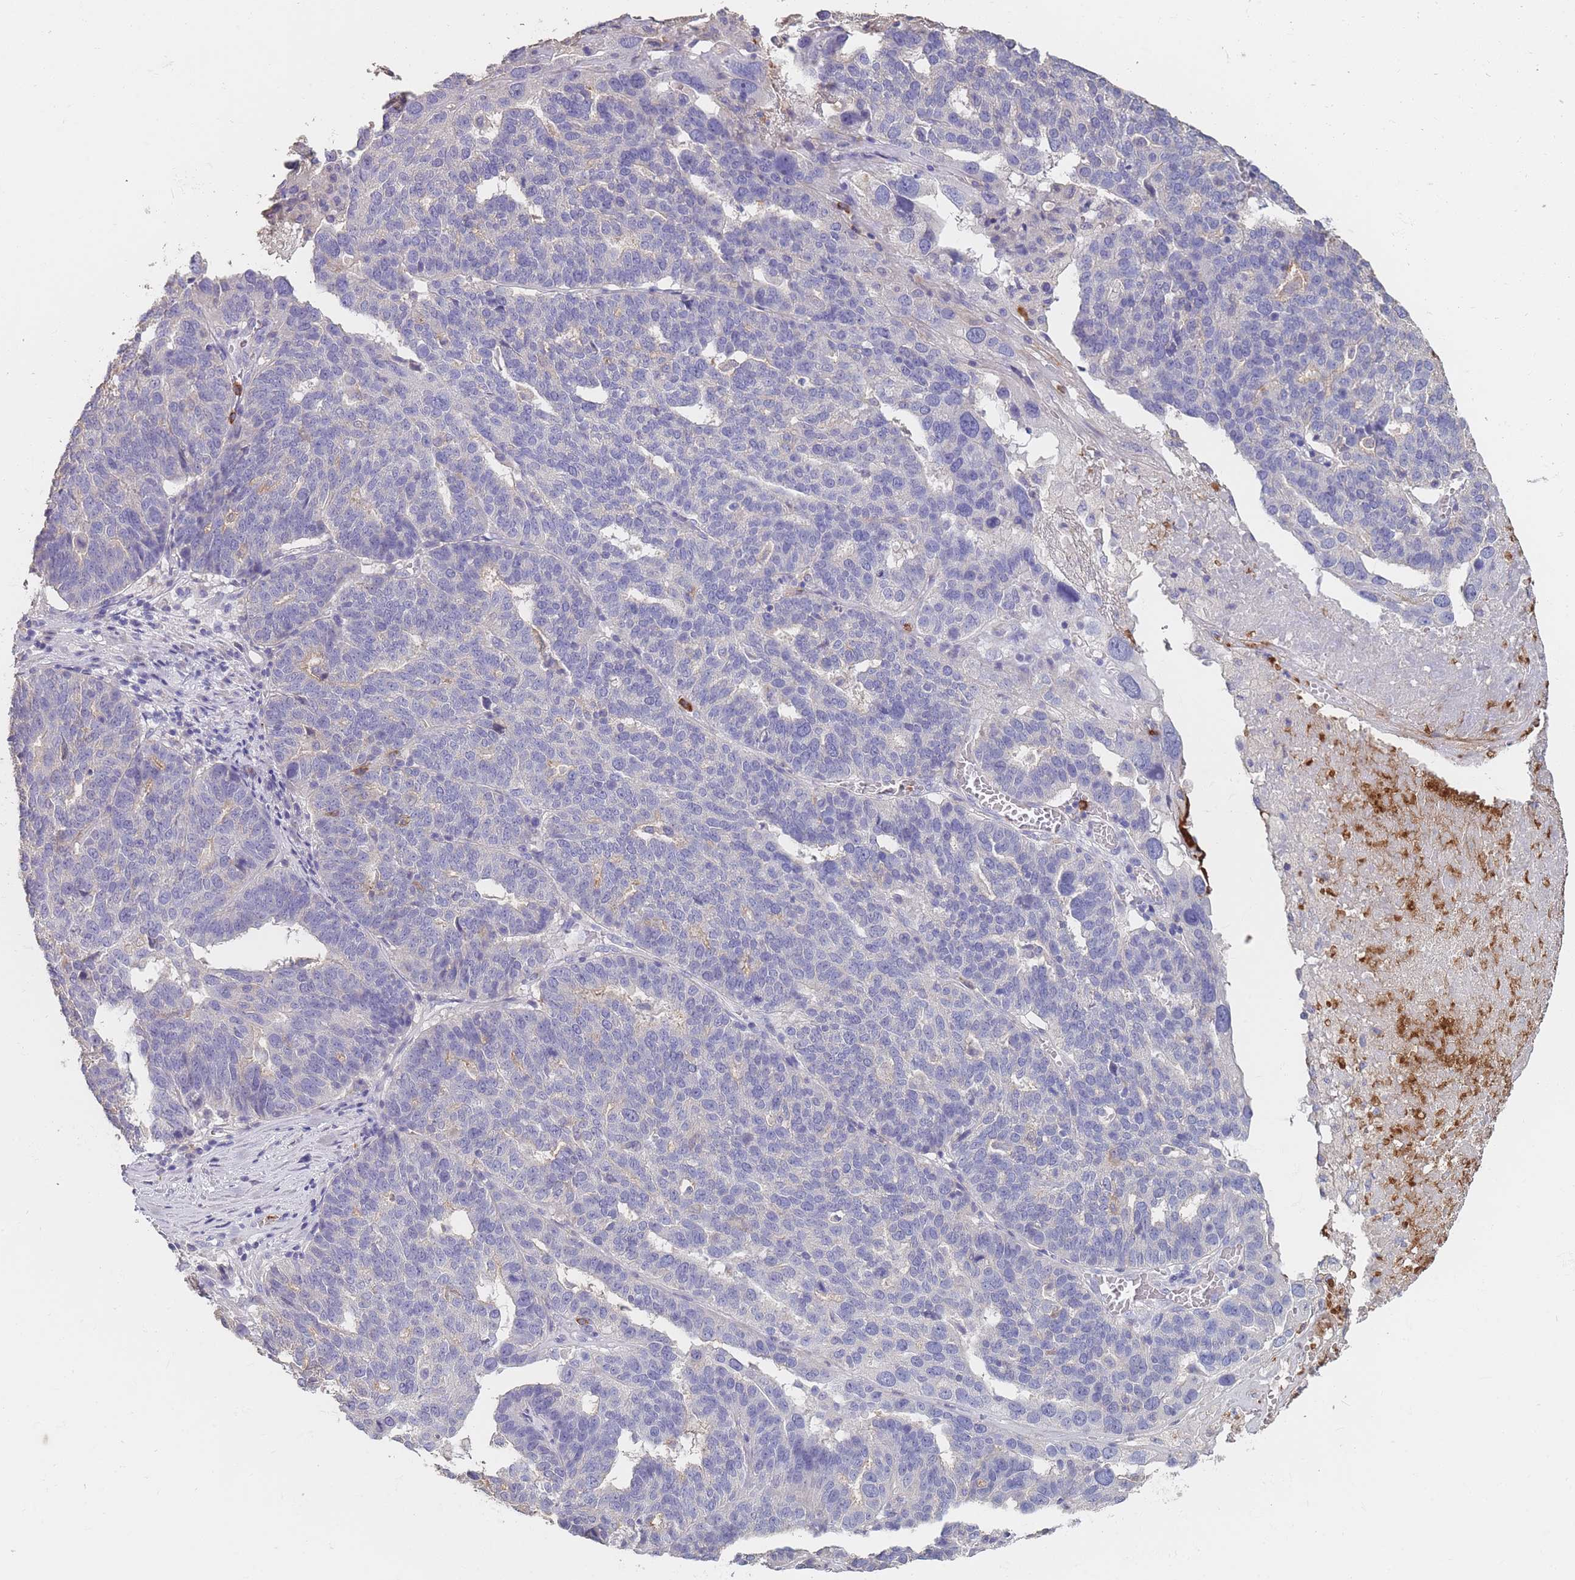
{"staining": {"intensity": "negative", "quantity": "none", "location": "none"}, "tissue": "ovarian cancer", "cell_type": "Tumor cells", "image_type": "cancer", "snomed": [{"axis": "morphology", "description": "Cystadenocarcinoma, serous, NOS"}, {"axis": "topography", "description": "Ovary"}], "caption": "Tumor cells show no significant positivity in ovarian cancer (serous cystadenocarcinoma). The staining was performed using DAB (3,3'-diaminobenzidine) to visualize the protein expression in brown, while the nuclei were stained in blue with hematoxylin (Magnification: 20x).", "gene": "CLEC12A", "patient": {"sex": "female", "age": 59}}